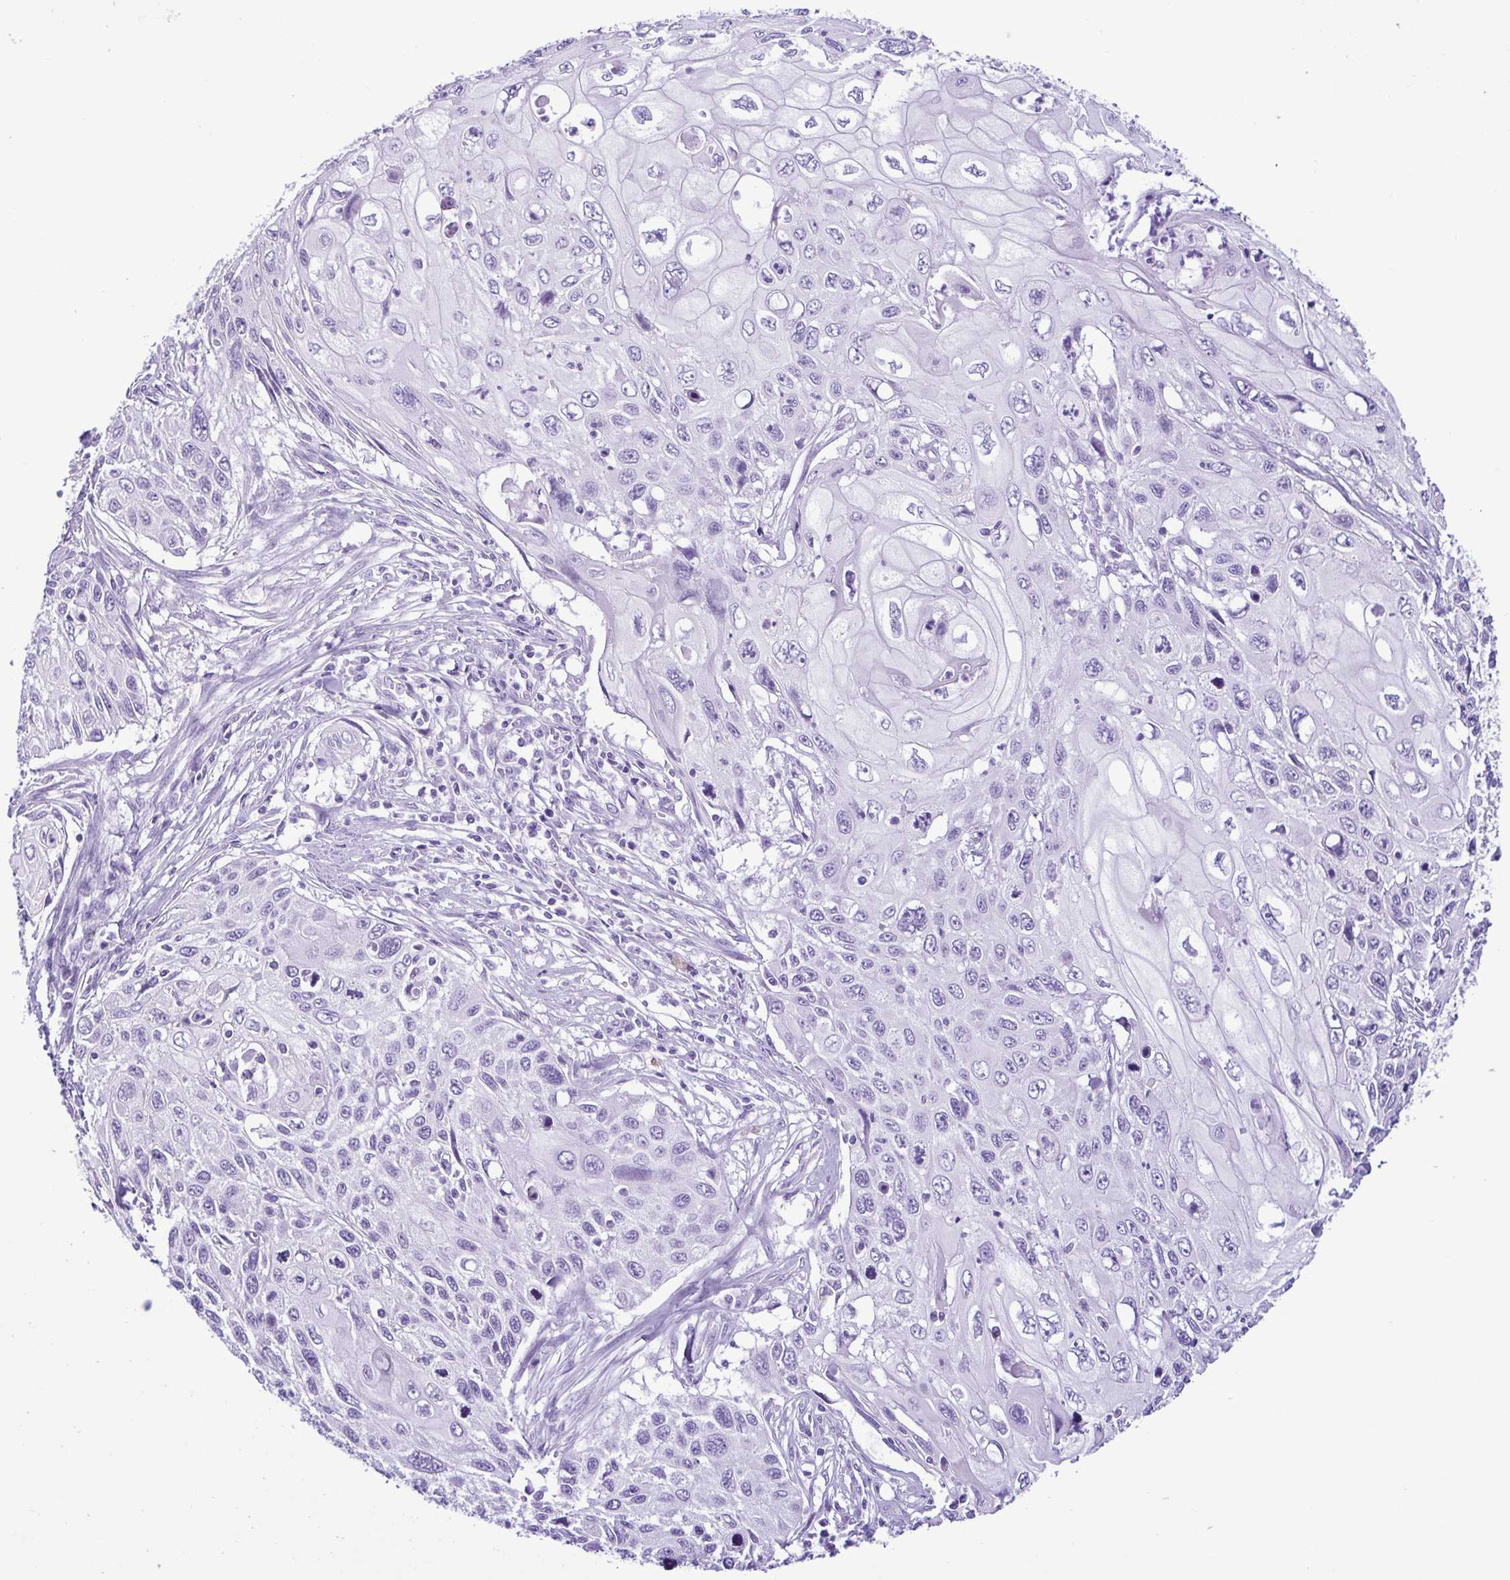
{"staining": {"intensity": "negative", "quantity": "none", "location": "none"}, "tissue": "cervical cancer", "cell_type": "Tumor cells", "image_type": "cancer", "snomed": [{"axis": "morphology", "description": "Squamous cell carcinoma, NOS"}, {"axis": "topography", "description": "Cervix"}], "caption": "Cervical cancer was stained to show a protein in brown. There is no significant positivity in tumor cells.", "gene": "SPATA16", "patient": {"sex": "female", "age": 70}}